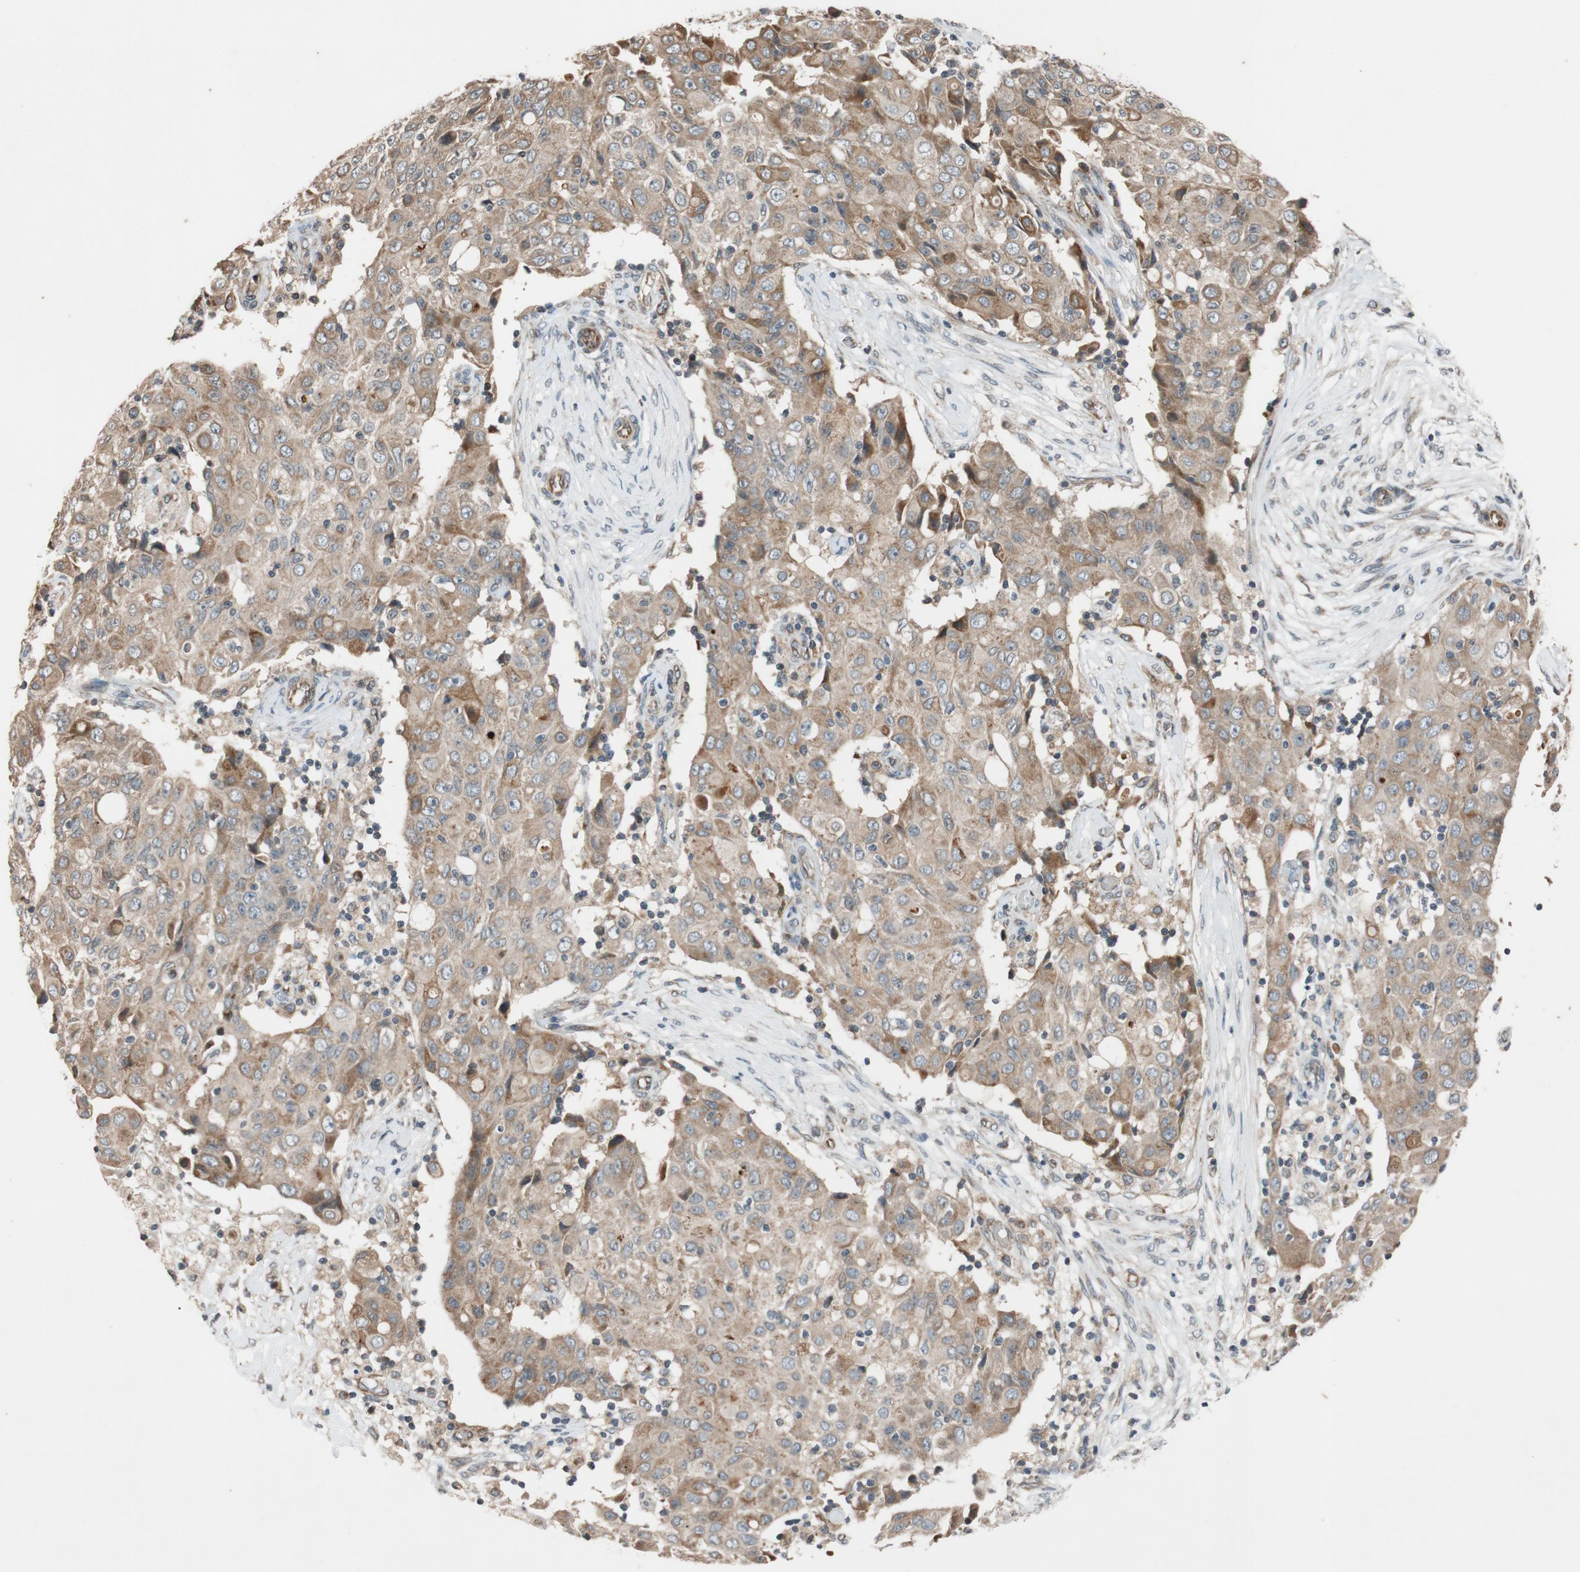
{"staining": {"intensity": "moderate", "quantity": ">75%", "location": "cytoplasmic/membranous"}, "tissue": "ovarian cancer", "cell_type": "Tumor cells", "image_type": "cancer", "snomed": [{"axis": "morphology", "description": "Carcinoma, endometroid"}, {"axis": "topography", "description": "Ovary"}], "caption": "Ovarian cancer tissue displays moderate cytoplasmic/membranous positivity in approximately >75% of tumor cells, visualized by immunohistochemistry. The protein is shown in brown color, while the nuclei are stained blue.", "gene": "ATP2C1", "patient": {"sex": "female", "age": 42}}